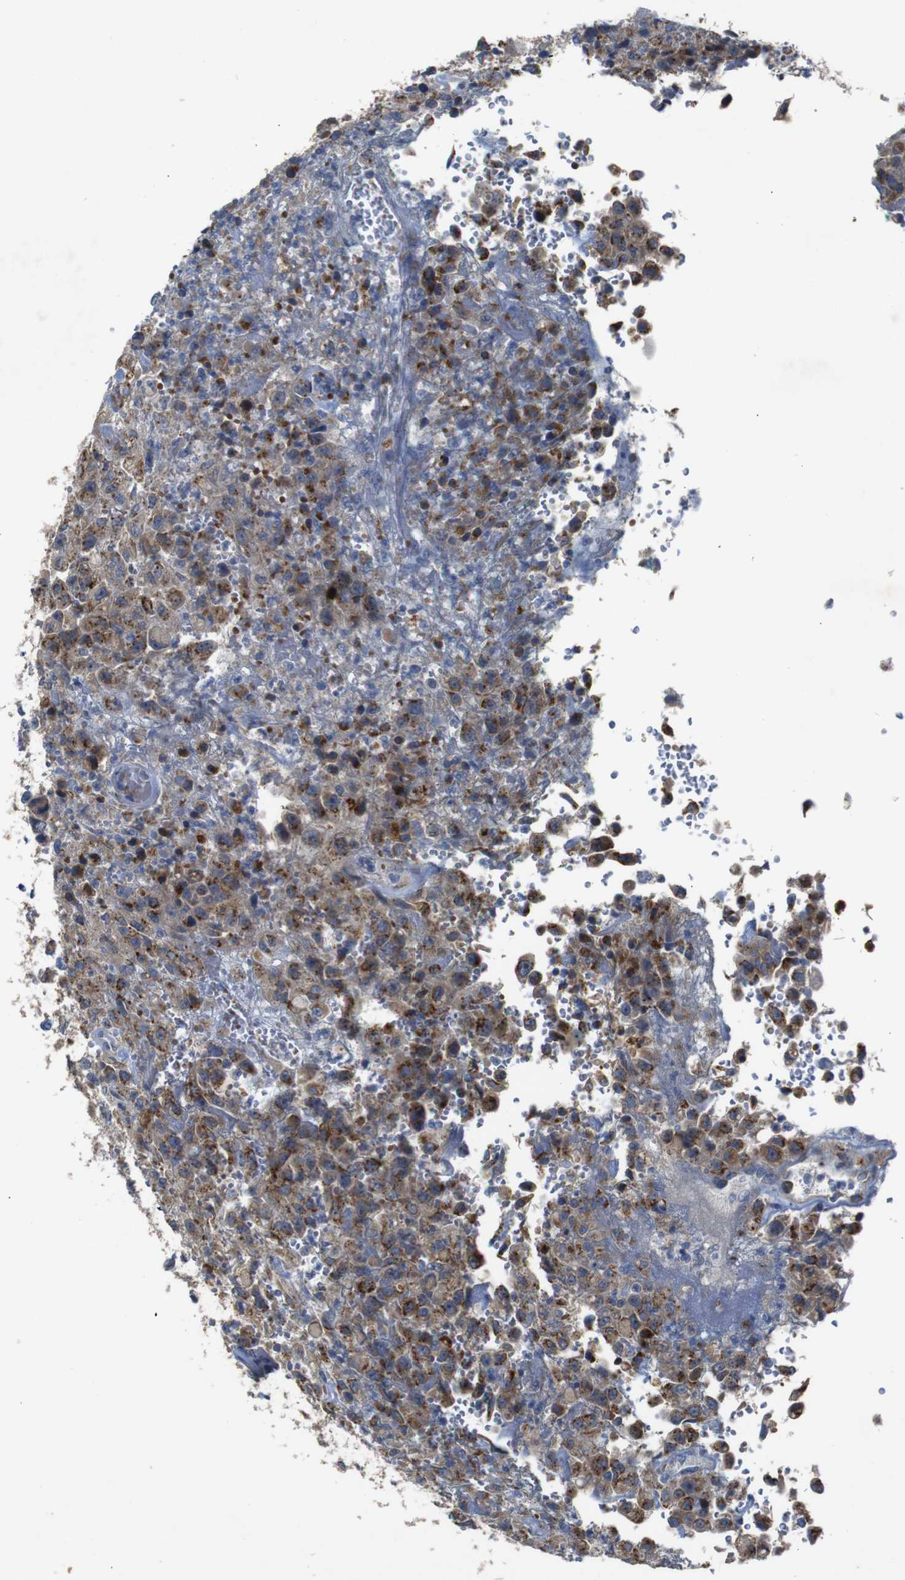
{"staining": {"intensity": "moderate", "quantity": ">75%", "location": "cytoplasmic/membranous"}, "tissue": "urothelial cancer", "cell_type": "Tumor cells", "image_type": "cancer", "snomed": [{"axis": "morphology", "description": "Urothelial carcinoma, High grade"}, {"axis": "topography", "description": "Urinary bladder"}], "caption": "A histopathology image of human urothelial carcinoma (high-grade) stained for a protein exhibits moderate cytoplasmic/membranous brown staining in tumor cells.", "gene": "CHST10", "patient": {"sex": "male", "age": 46}}